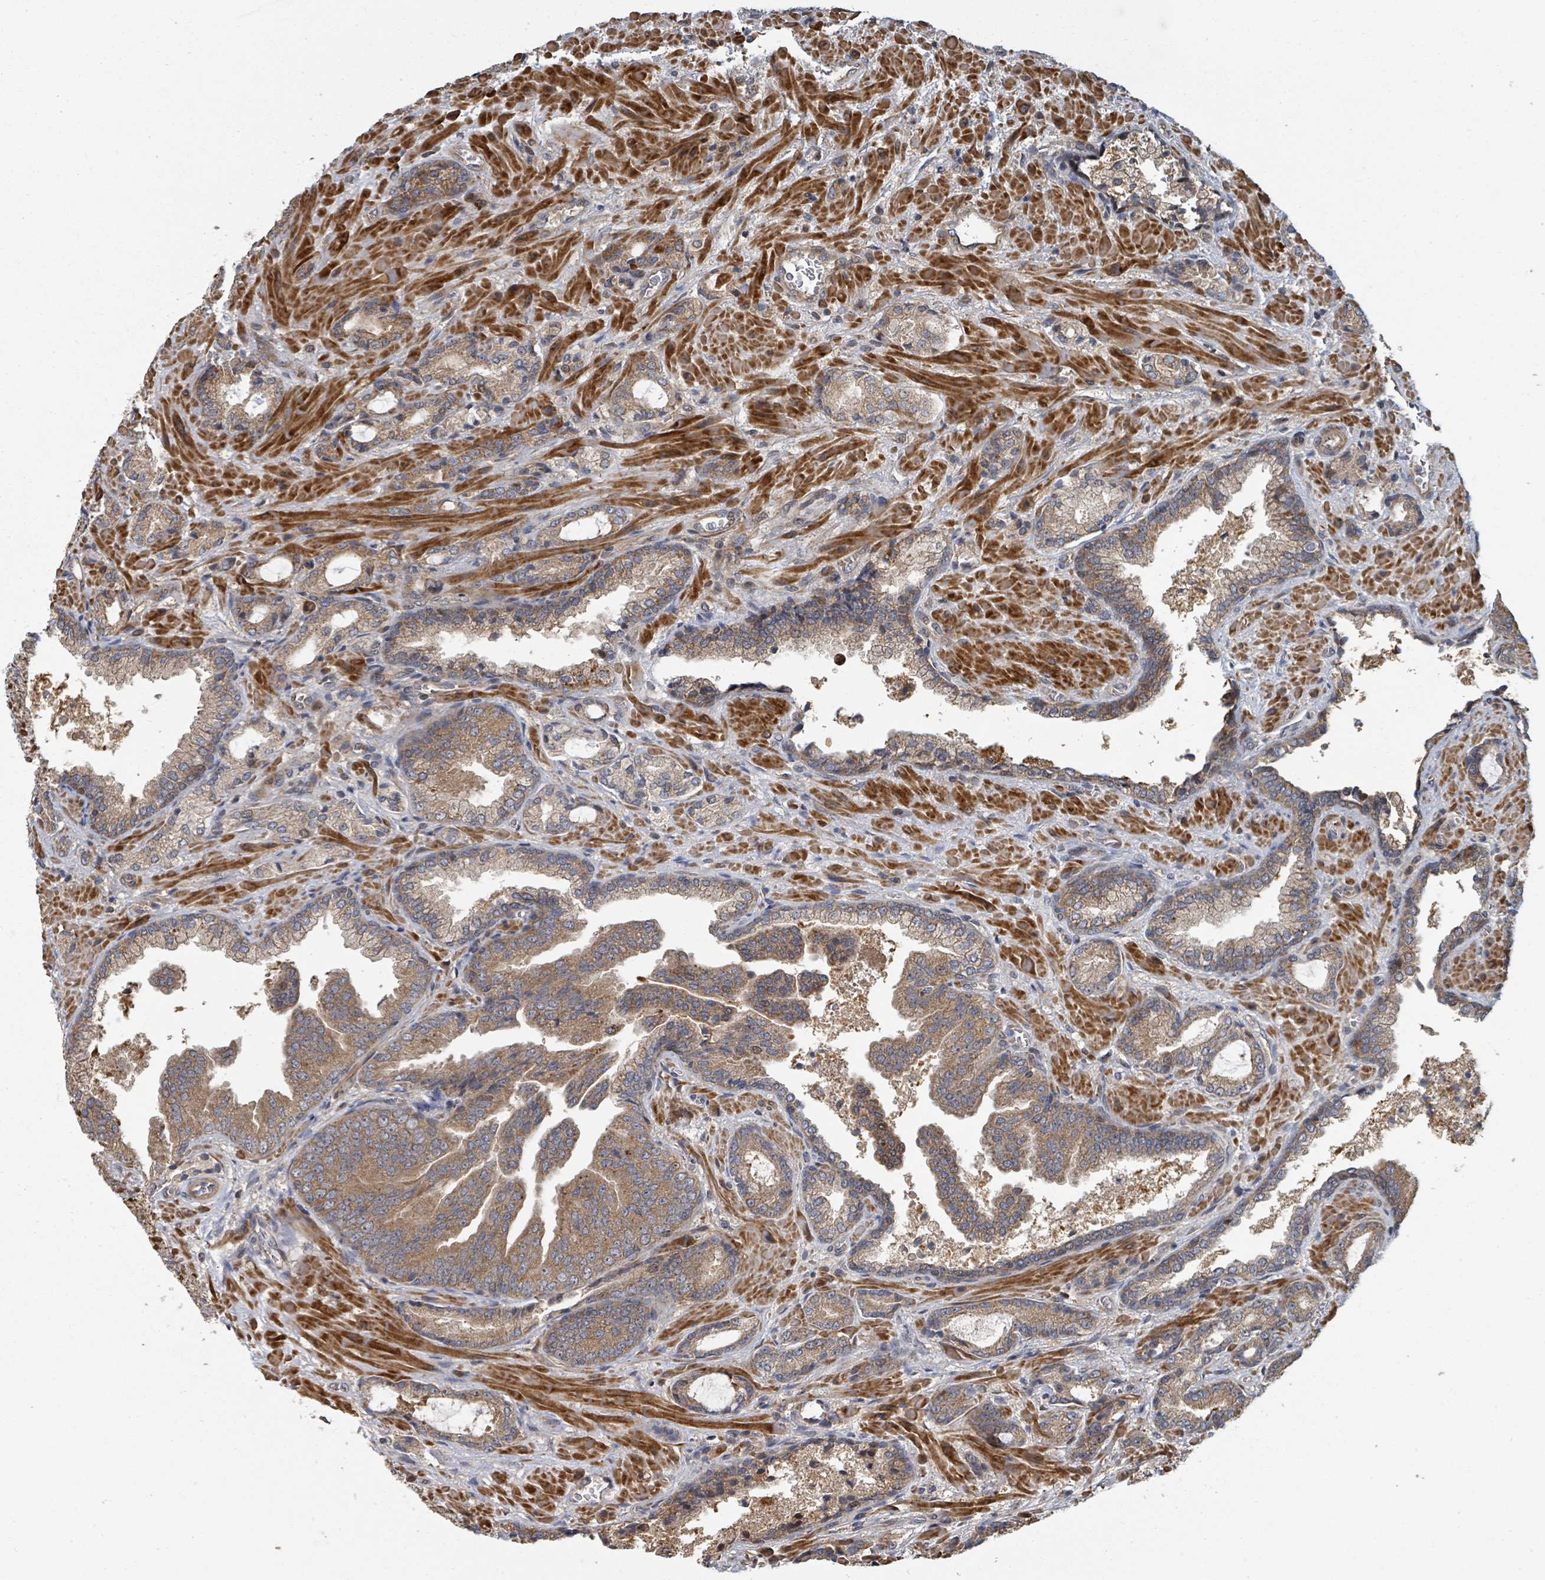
{"staining": {"intensity": "moderate", "quantity": ">75%", "location": "cytoplasmic/membranous"}, "tissue": "prostate cancer", "cell_type": "Tumor cells", "image_type": "cancer", "snomed": [{"axis": "morphology", "description": "Adenocarcinoma, High grade"}, {"axis": "topography", "description": "Prostate"}], "caption": "Brown immunohistochemical staining in human prostate cancer displays moderate cytoplasmic/membranous expression in about >75% of tumor cells.", "gene": "DPM1", "patient": {"sex": "male", "age": 68}}